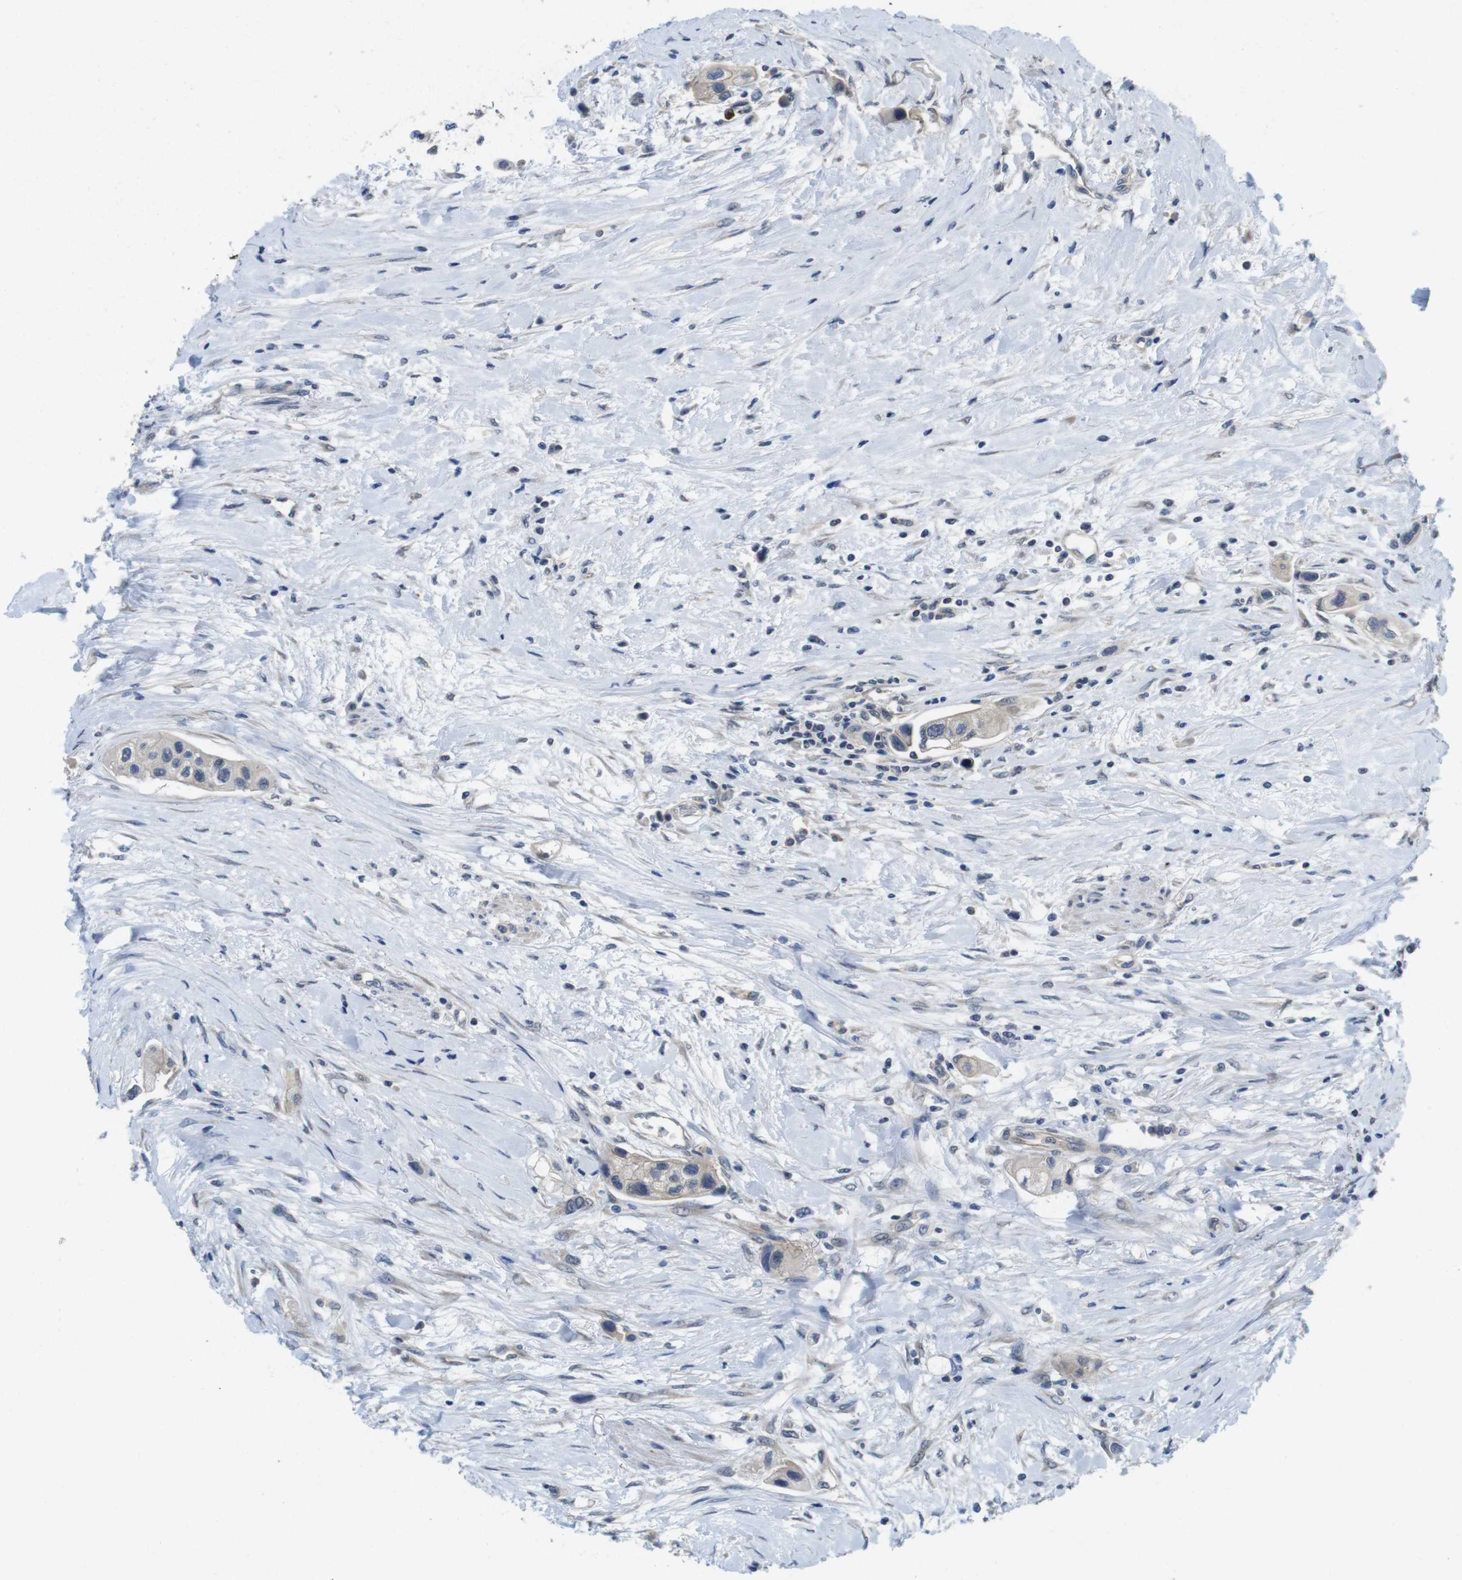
{"staining": {"intensity": "negative", "quantity": "none", "location": "none"}, "tissue": "urothelial cancer", "cell_type": "Tumor cells", "image_type": "cancer", "snomed": [{"axis": "morphology", "description": "Urothelial carcinoma, High grade"}, {"axis": "topography", "description": "Urinary bladder"}], "caption": "Immunohistochemistry (IHC) photomicrograph of urothelial carcinoma (high-grade) stained for a protein (brown), which shows no positivity in tumor cells. (DAB (3,3'-diaminobenzidine) IHC visualized using brightfield microscopy, high magnification).", "gene": "FADD", "patient": {"sex": "female", "age": 56}}